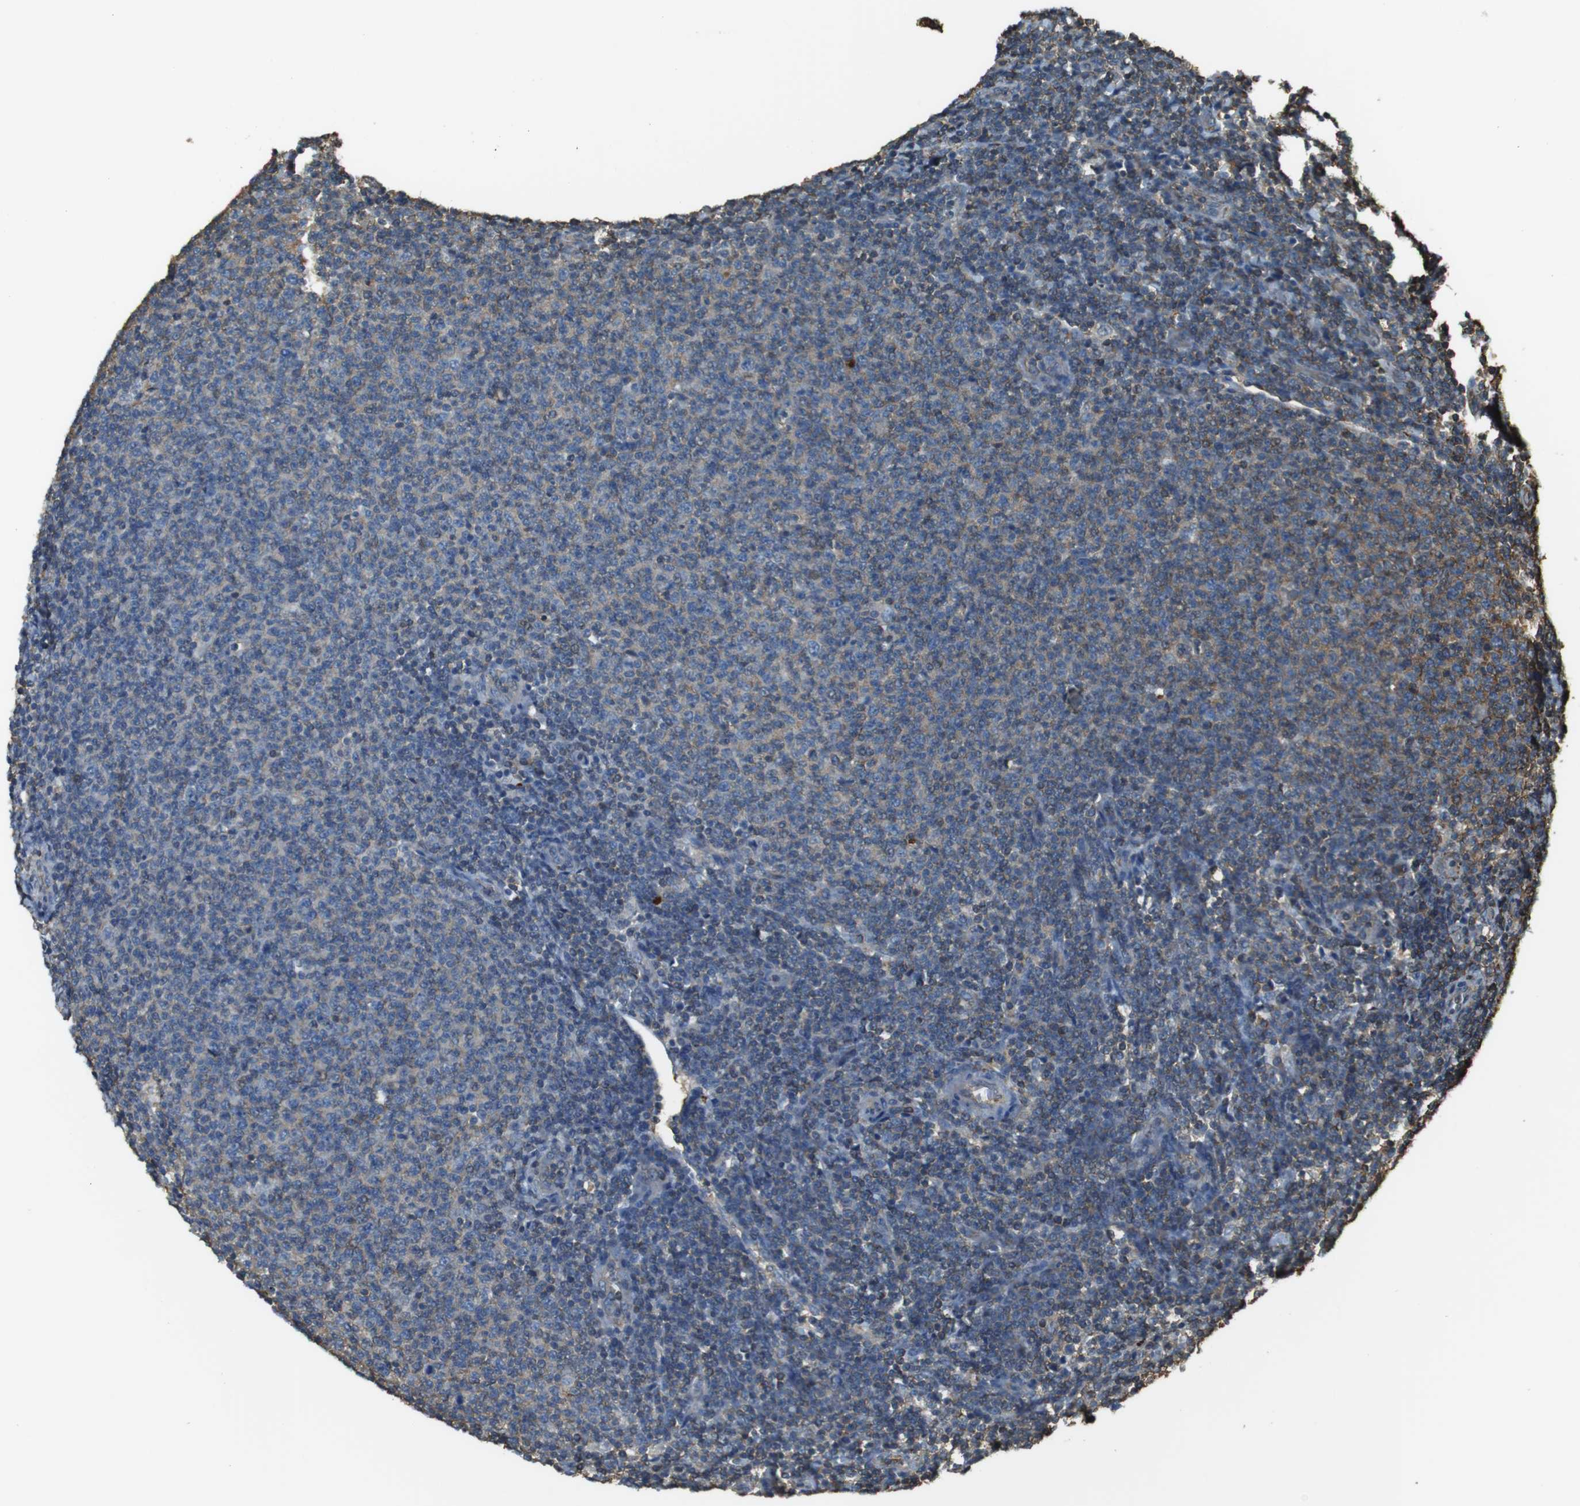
{"staining": {"intensity": "negative", "quantity": "none", "location": "none"}, "tissue": "lymphoma", "cell_type": "Tumor cells", "image_type": "cancer", "snomed": [{"axis": "morphology", "description": "Malignant lymphoma, non-Hodgkin's type, Low grade"}, {"axis": "topography", "description": "Lymph node"}], "caption": "Low-grade malignant lymphoma, non-Hodgkin's type stained for a protein using immunohistochemistry displays no positivity tumor cells.", "gene": "FCAR", "patient": {"sex": "male", "age": 66}}